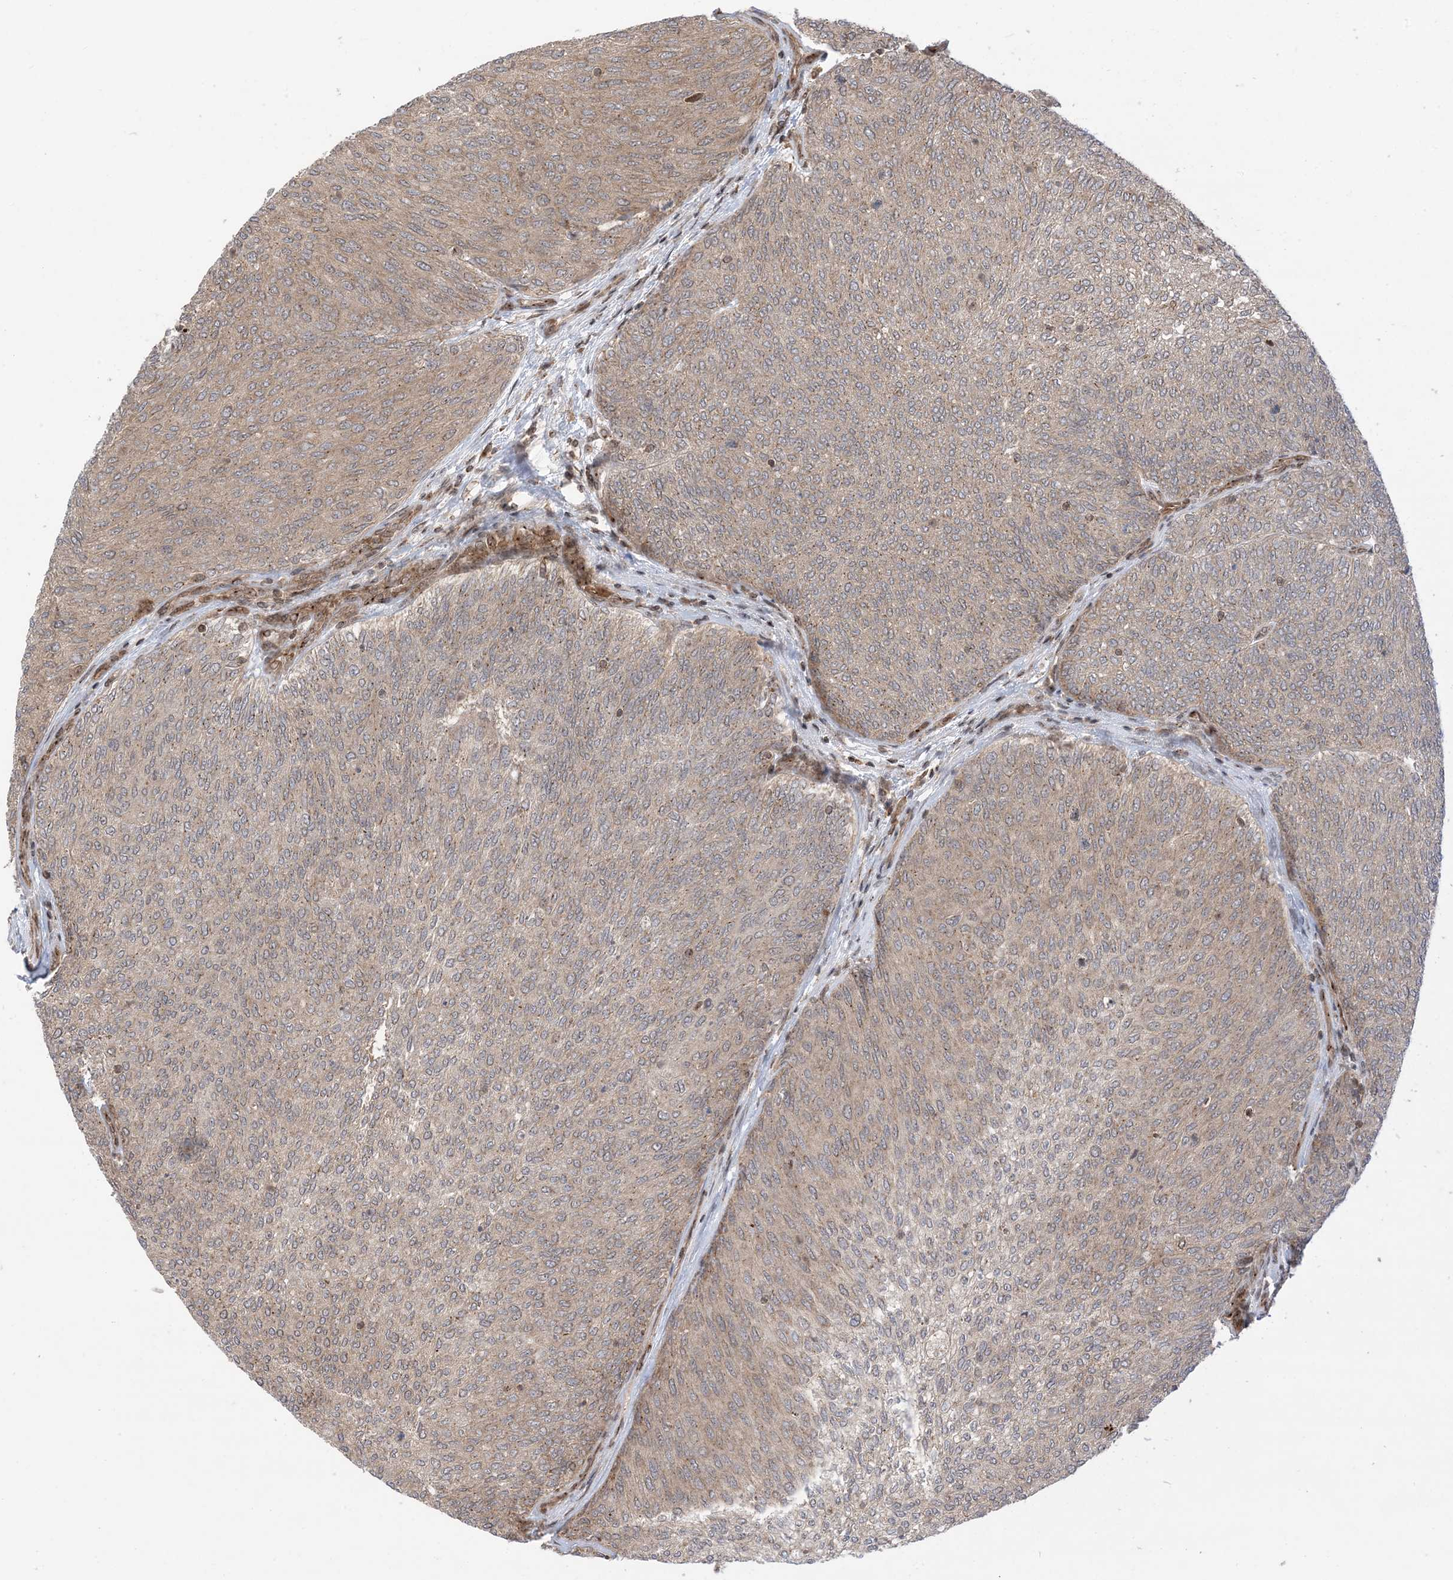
{"staining": {"intensity": "weak", "quantity": ">75%", "location": "cytoplasmic/membranous"}, "tissue": "urothelial cancer", "cell_type": "Tumor cells", "image_type": "cancer", "snomed": [{"axis": "morphology", "description": "Urothelial carcinoma, Low grade"}, {"axis": "topography", "description": "Urinary bladder"}], "caption": "About >75% of tumor cells in human urothelial cancer display weak cytoplasmic/membranous protein staining as visualized by brown immunohistochemical staining.", "gene": "CASP4", "patient": {"sex": "female", "age": 79}}